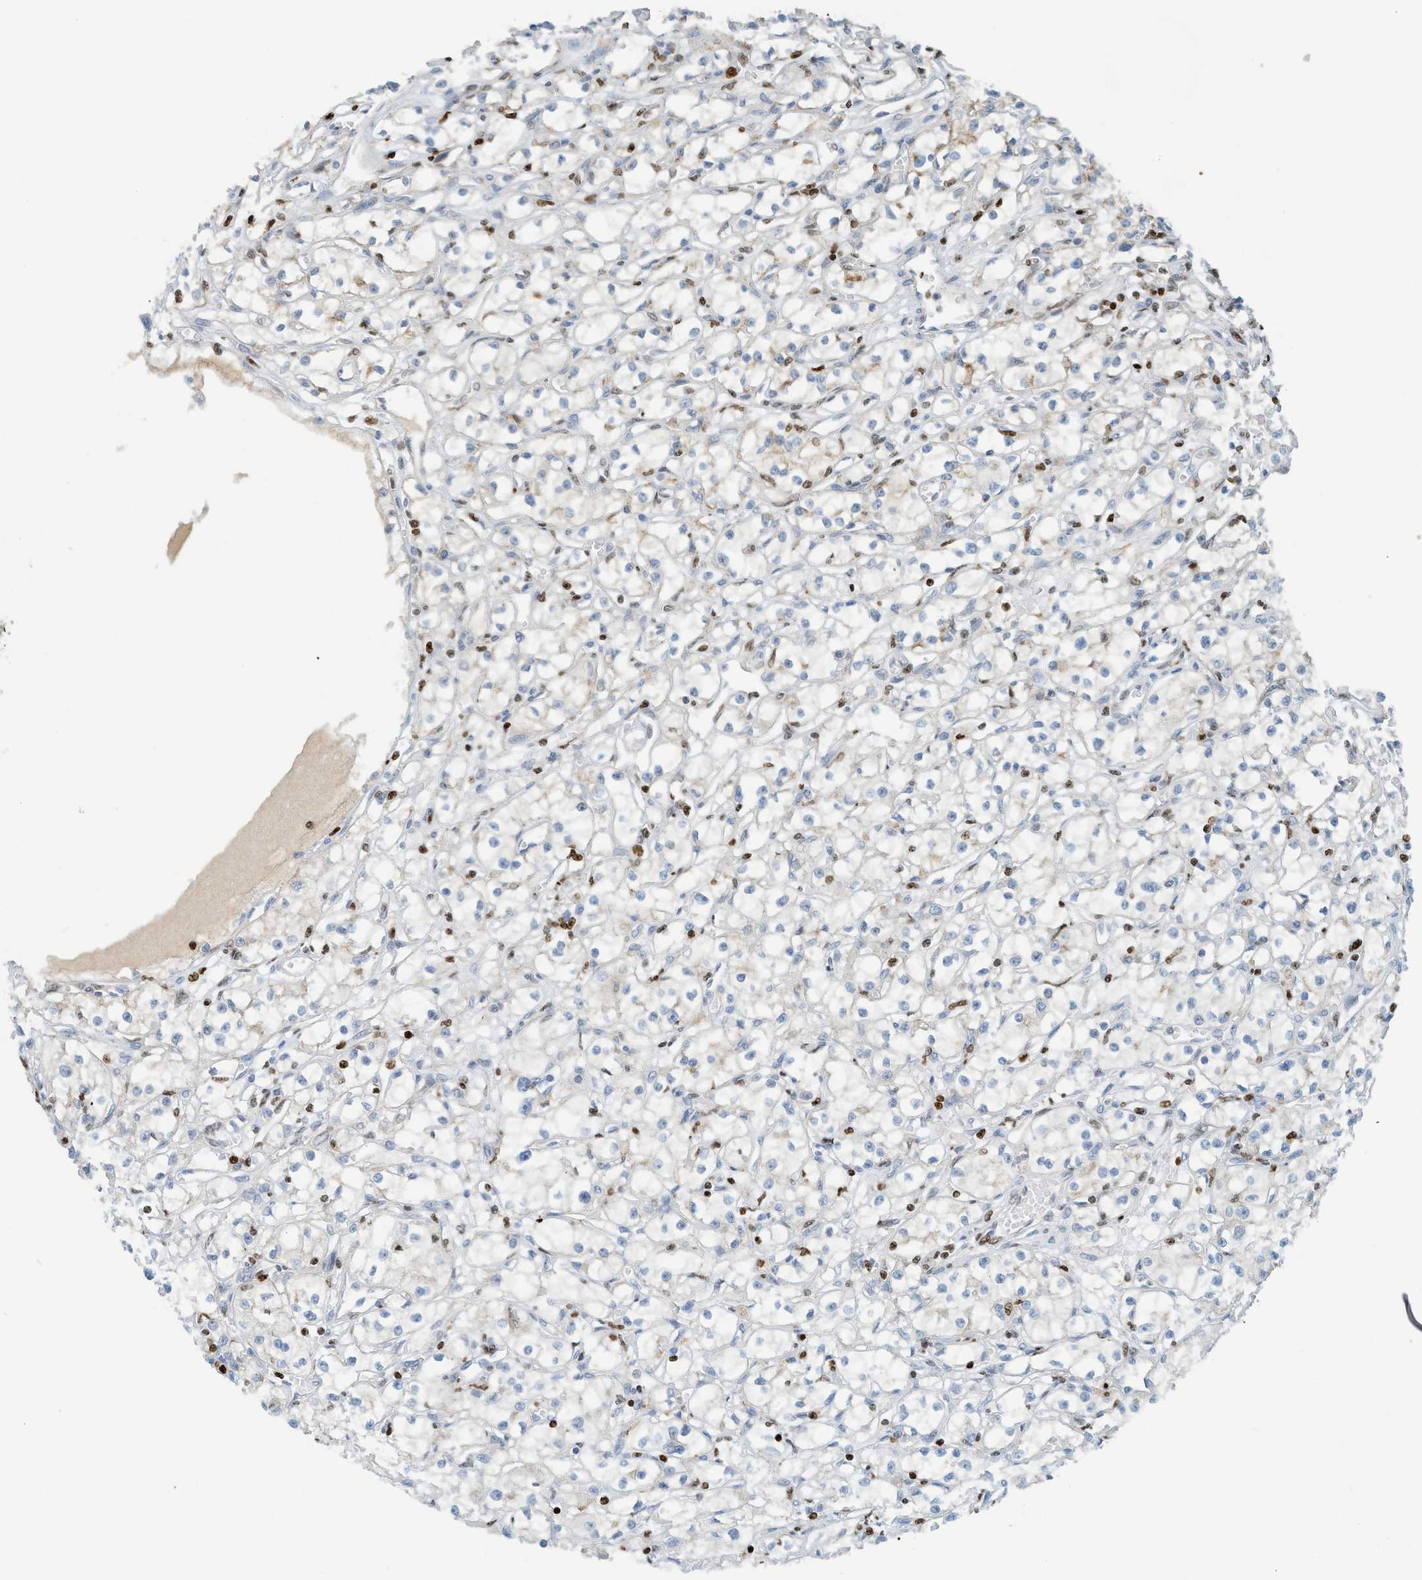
{"staining": {"intensity": "negative", "quantity": "none", "location": "none"}, "tissue": "renal cancer", "cell_type": "Tumor cells", "image_type": "cancer", "snomed": [{"axis": "morphology", "description": "Adenocarcinoma, NOS"}, {"axis": "topography", "description": "Kidney"}], "caption": "Adenocarcinoma (renal) was stained to show a protein in brown. There is no significant expression in tumor cells. (DAB (3,3'-diaminobenzidine) immunohistochemistry with hematoxylin counter stain).", "gene": "SH3D19", "patient": {"sex": "male", "age": 56}}